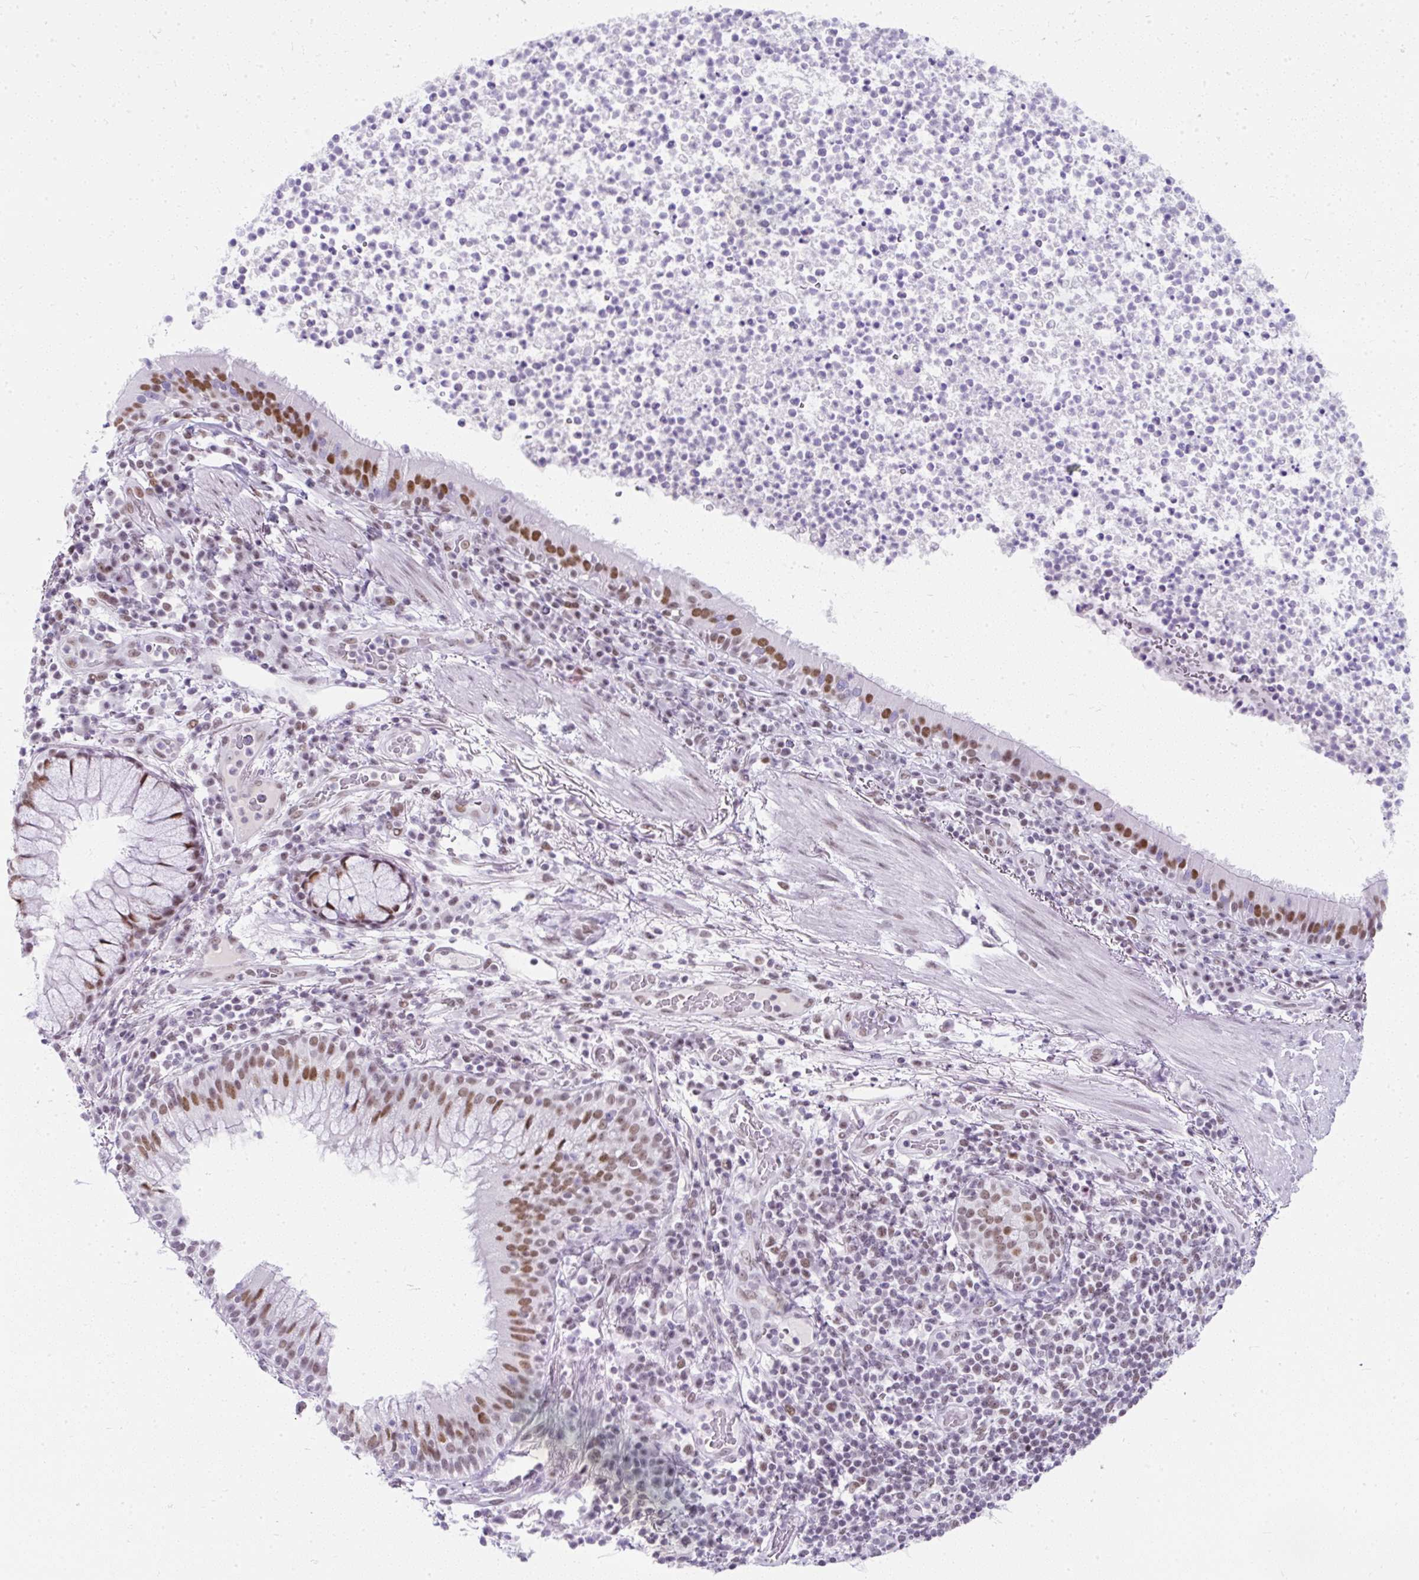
{"staining": {"intensity": "moderate", "quantity": ">75%", "location": "nuclear"}, "tissue": "bronchus", "cell_type": "Respiratory epithelial cells", "image_type": "normal", "snomed": [{"axis": "morphology", "description": "Normal tissue, NOS"}, {"axis": "topography", "description": "Cartilage tissue"}, {"axis": "topography", "description": "Bronchus"}], "caption": "Immunohistochemical staining of unremarkable bronchus exhibits medium levels of moderate nuclear positivity in about >75% of respiratory epithelial cells. Nuclei are stained in blue.", "gene": "PLCXD2", "patient": {"sex": "male", "age": 56}}